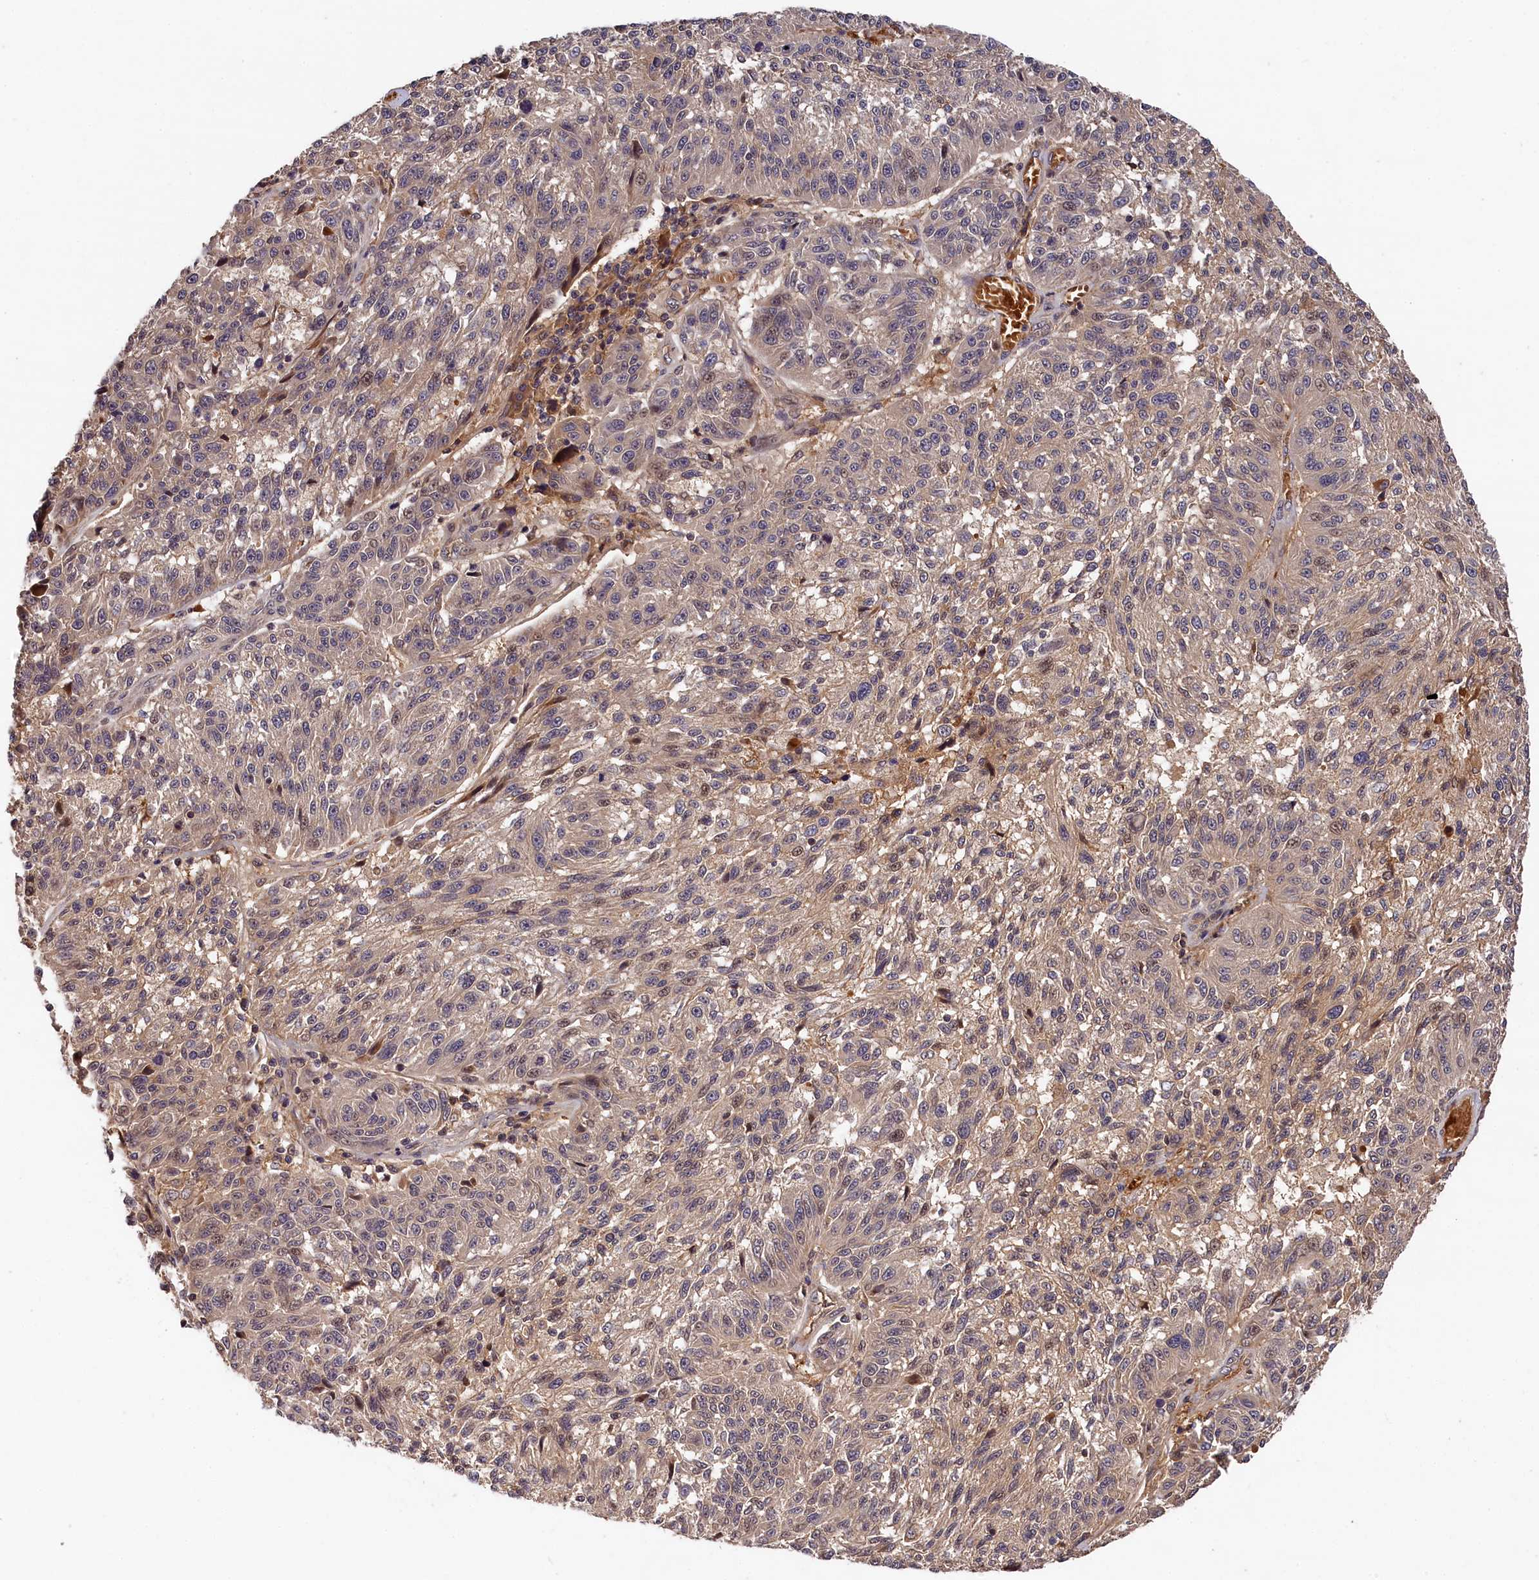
{"staining": {"intensity": "weak", "quantity": "25%-75%", "location": "cytoplasmic/membranous"}, "tissue": "melanoma", "cell_type": "Tumor cells", "image_type": "cancer", "snomed": [{"axis": "morphology", "description": "Malignant melanoma, NOS"}, {"axis": "topography", "description": "Skin"}], "caption": "Immunohistochemical staining of malignant melanoma reveals weak cytoplasmic/membranous protein staining in approximately 25%-75% of tumor cells.", "gene": "ITIH1", "patient": {"sex": "male", "age": 53}}